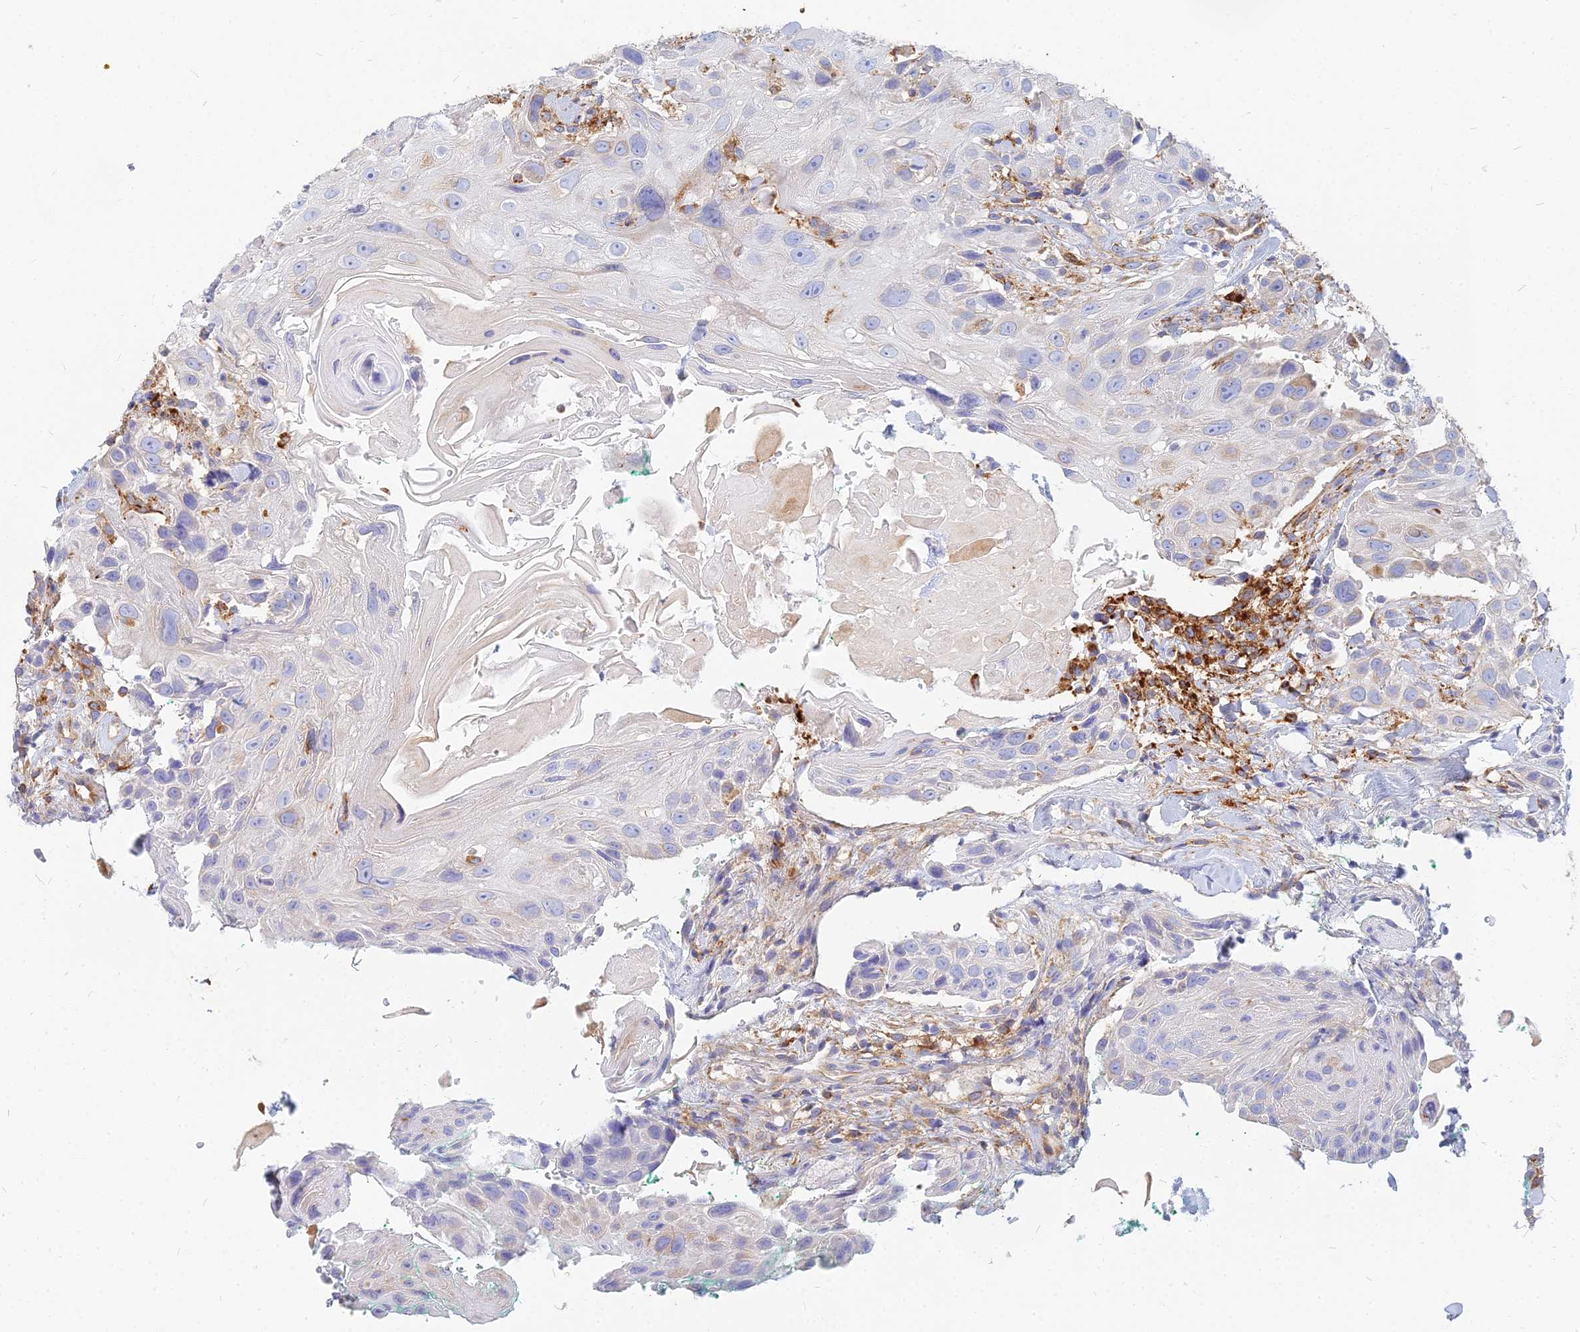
{"staining": {"intensity": "weak", "quantity": "<25%", "location": "cytoplasmic/membranous"}, "tissue": "head and neck cancer", "cell_type": "Tumor cells", "image_type": "cancer", "snomed": [{"axis": "morphology", "description": "Squamous cell carcinoma, NOS"}, {"axis": "topography", "description": "Head-Neck"}], "caption": "This is an IHC image of head and neck cancer. There is no positivity in tumor cells.", "gene": "VAT1", "patient": {"sex": "male", "age": 81}}